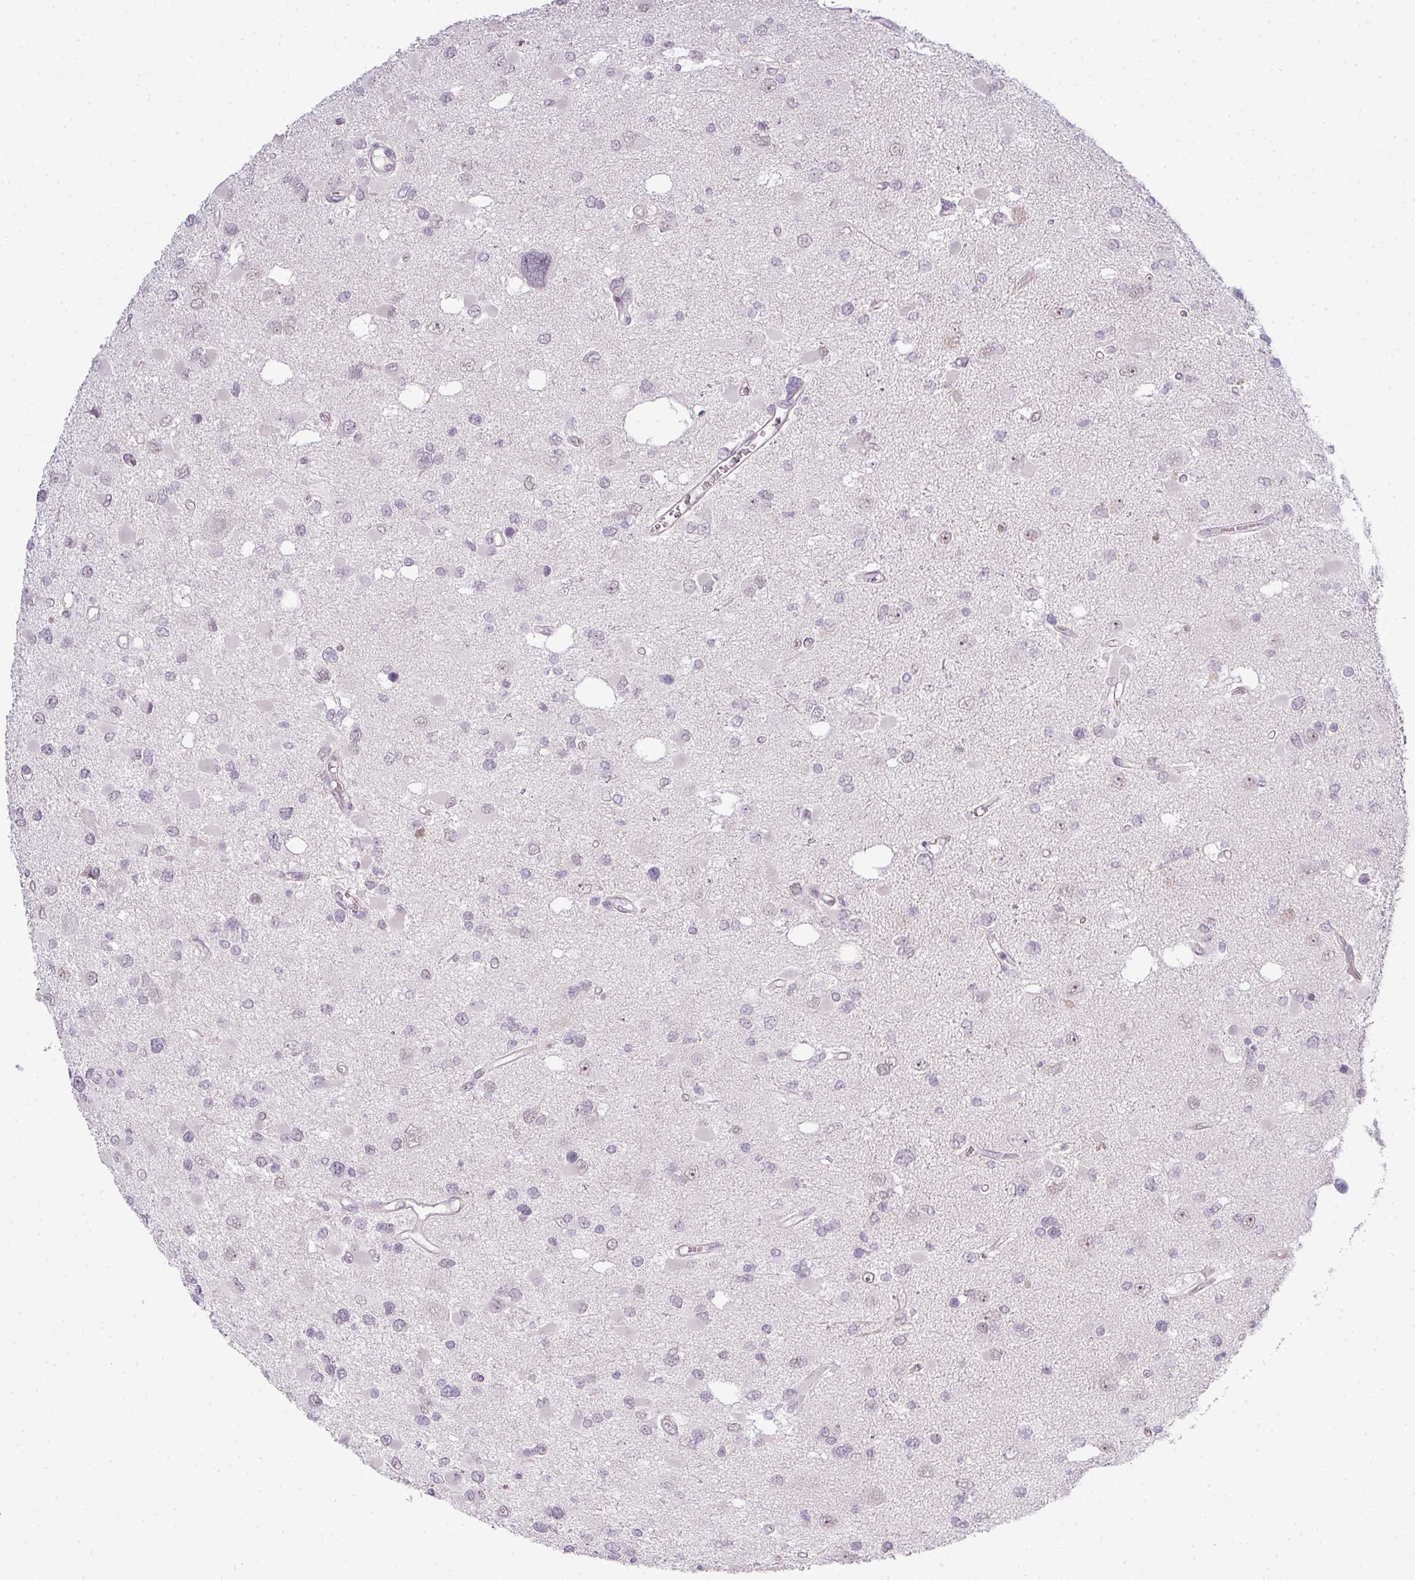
{"staining": {"intensity": "weak", "quantity": "<25%", "location": "nuclear"}, "tissue": "glioma", "cell_type": "Tumor cells", "image_type": "cancer", "snomed": [{"axis": "morphology", "description": "Glioma, malignant, High grade"}, {"axis": "topography", "description": "Brain"}], "caption": "Malignant glioma (high-grade) was stained to show a protein in brown. There is no significant staining in tumor cells. The staining is performed using DAB brown chromogen with nuclei counter-stained in using hematoxylin.", "gene": "ZNF688", "patient": {"sex": "male", "age": 53}}